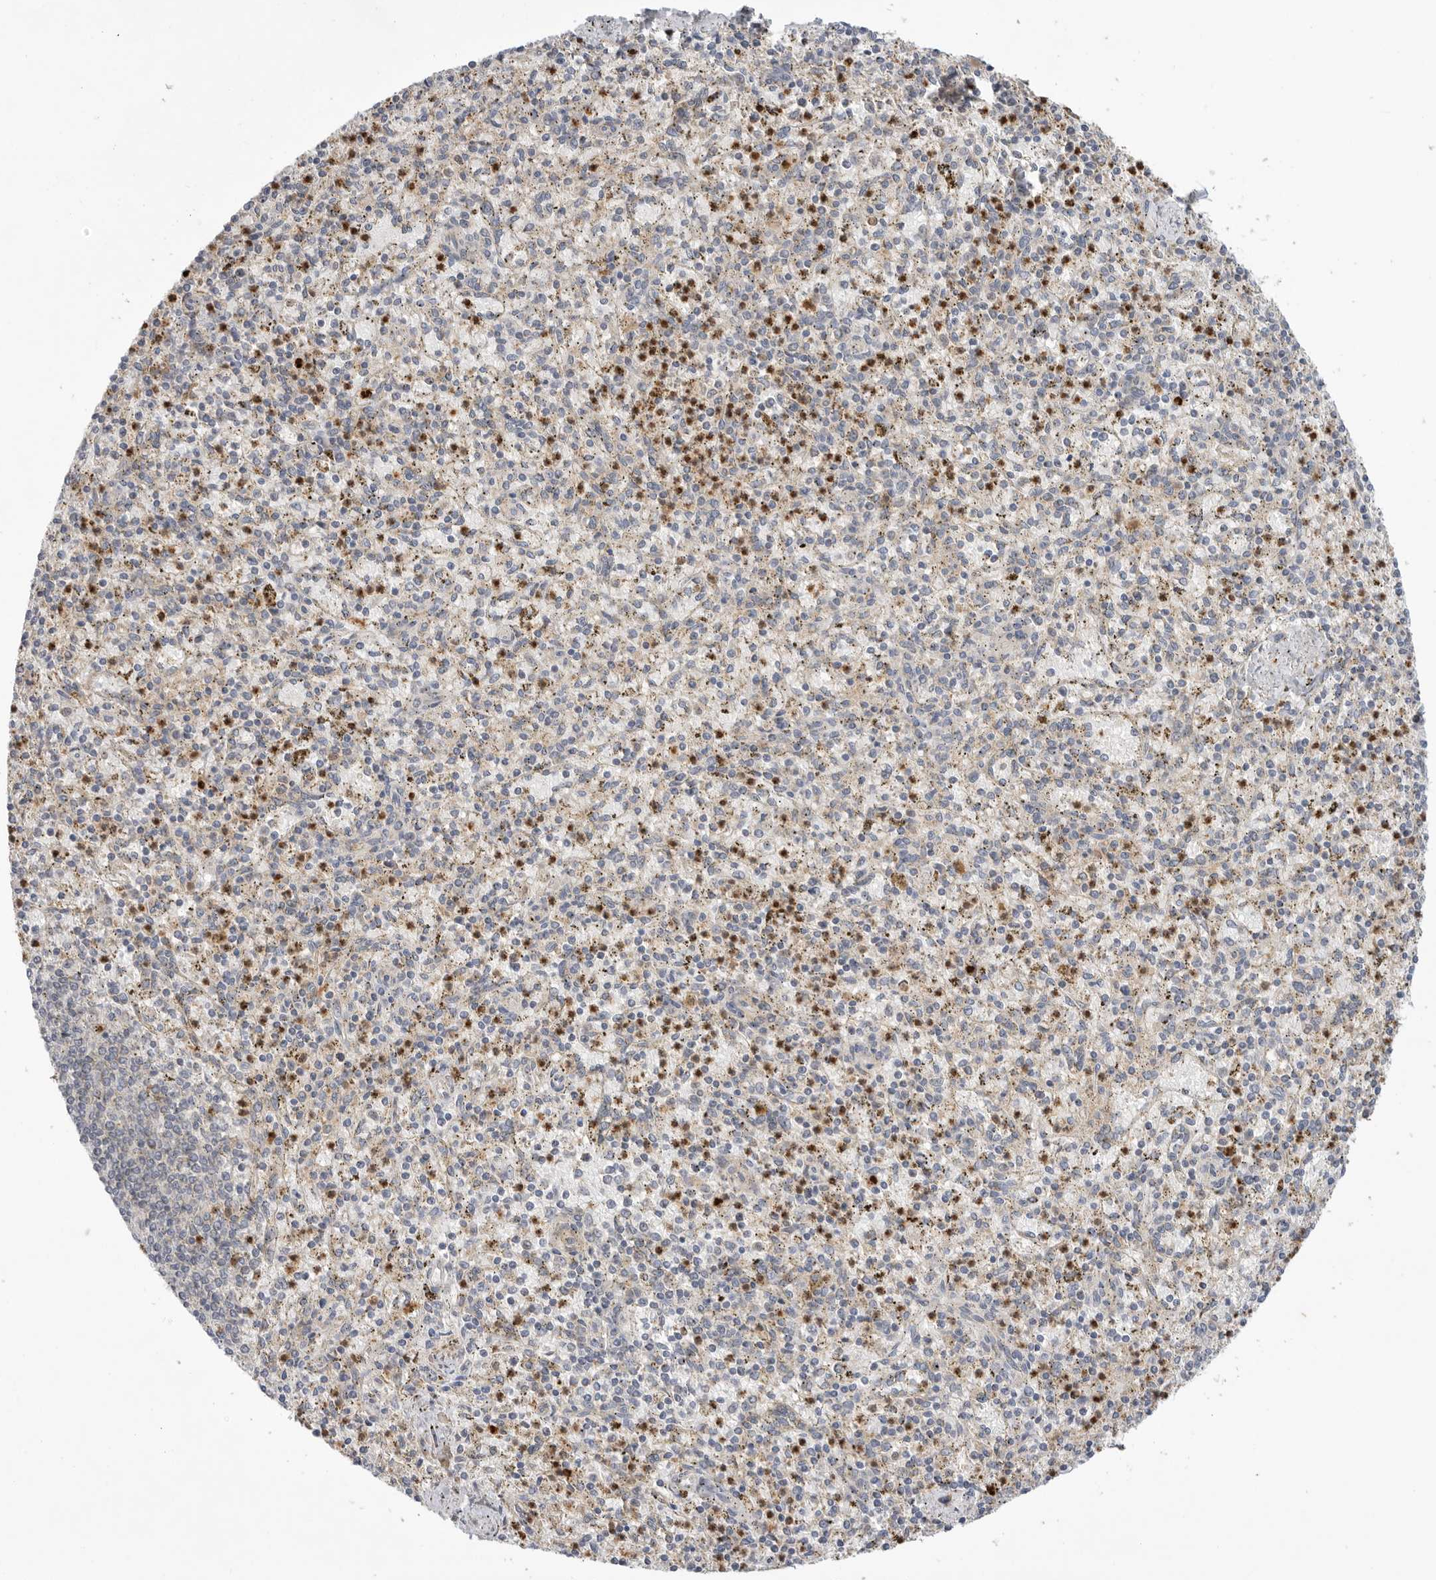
{"staining": {"intensity": "moderate", "quantity": "25%-75%", "location": "cytoplasmic/membranous"}, "tissue": "spleen", "cell_type": "Cells in red pulp", "image_type": "normal", "snomed": [{"axis": "morphology", "description": "Normal tissue, NOS"}, {"axis": "topography", "description": "Spleen"}], "caption": "Spleen was stained to show a protein in brown. There is medium levels of moderate cytoplasmic/membranous staining in about 25%-75% of cells in red pulp. The protein is stained brown, and the nuclei are stained in blue (DAB (3,3'-diaminobenzidine) IHC with brightfield microscopy, high magnification).", "gene": "GNE", "patient": {"sex": "male", "age": 72}}